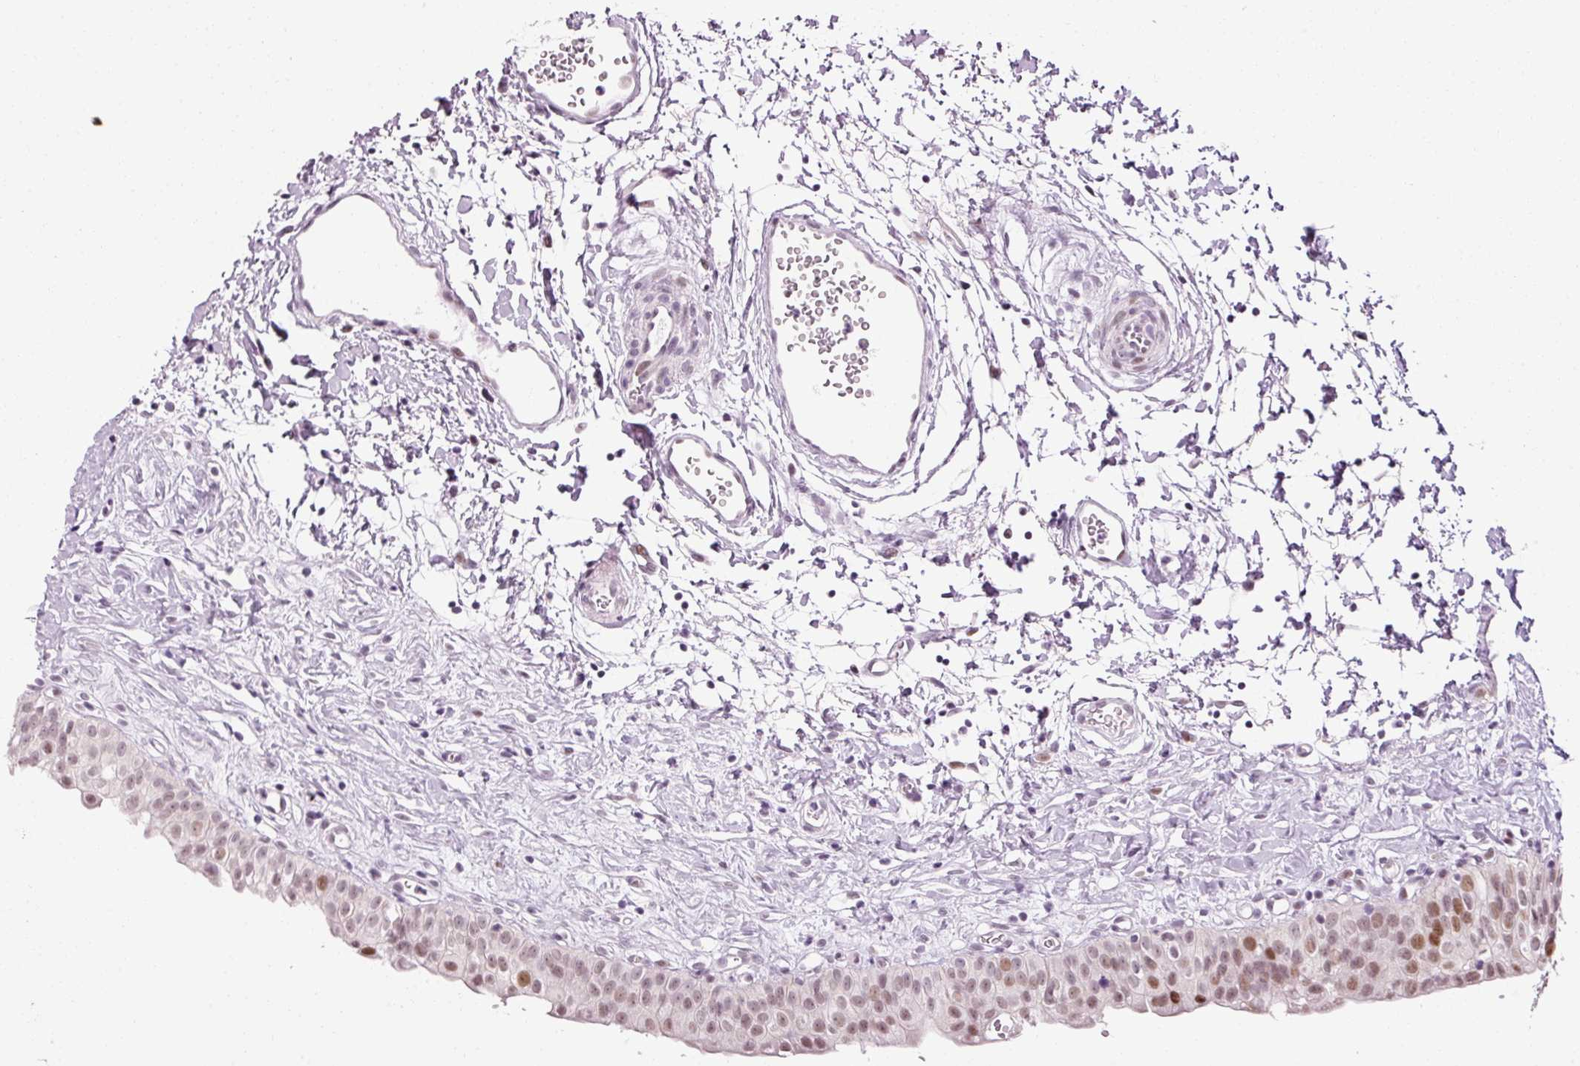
{"staining": {"intensity": "moderate", "quantity": ">75%", "location": "nuclear"}, "tissue": "urinary bladder", "cell_type": "Urothelial cells", "image_type": "normal", "snomed": [{"axis": "morphology", "description": "Normal tissue, NOS"}, {"axis": "topography", "description": "Urinary bladder"}], "caption": "Protein analysis of benign urinary bladder reveals moderate nuclear positivity in approximately >75% of urothelial cells.", "gene": "ANKRD20A1", "patient": {"sex": "male", "age": 51}}